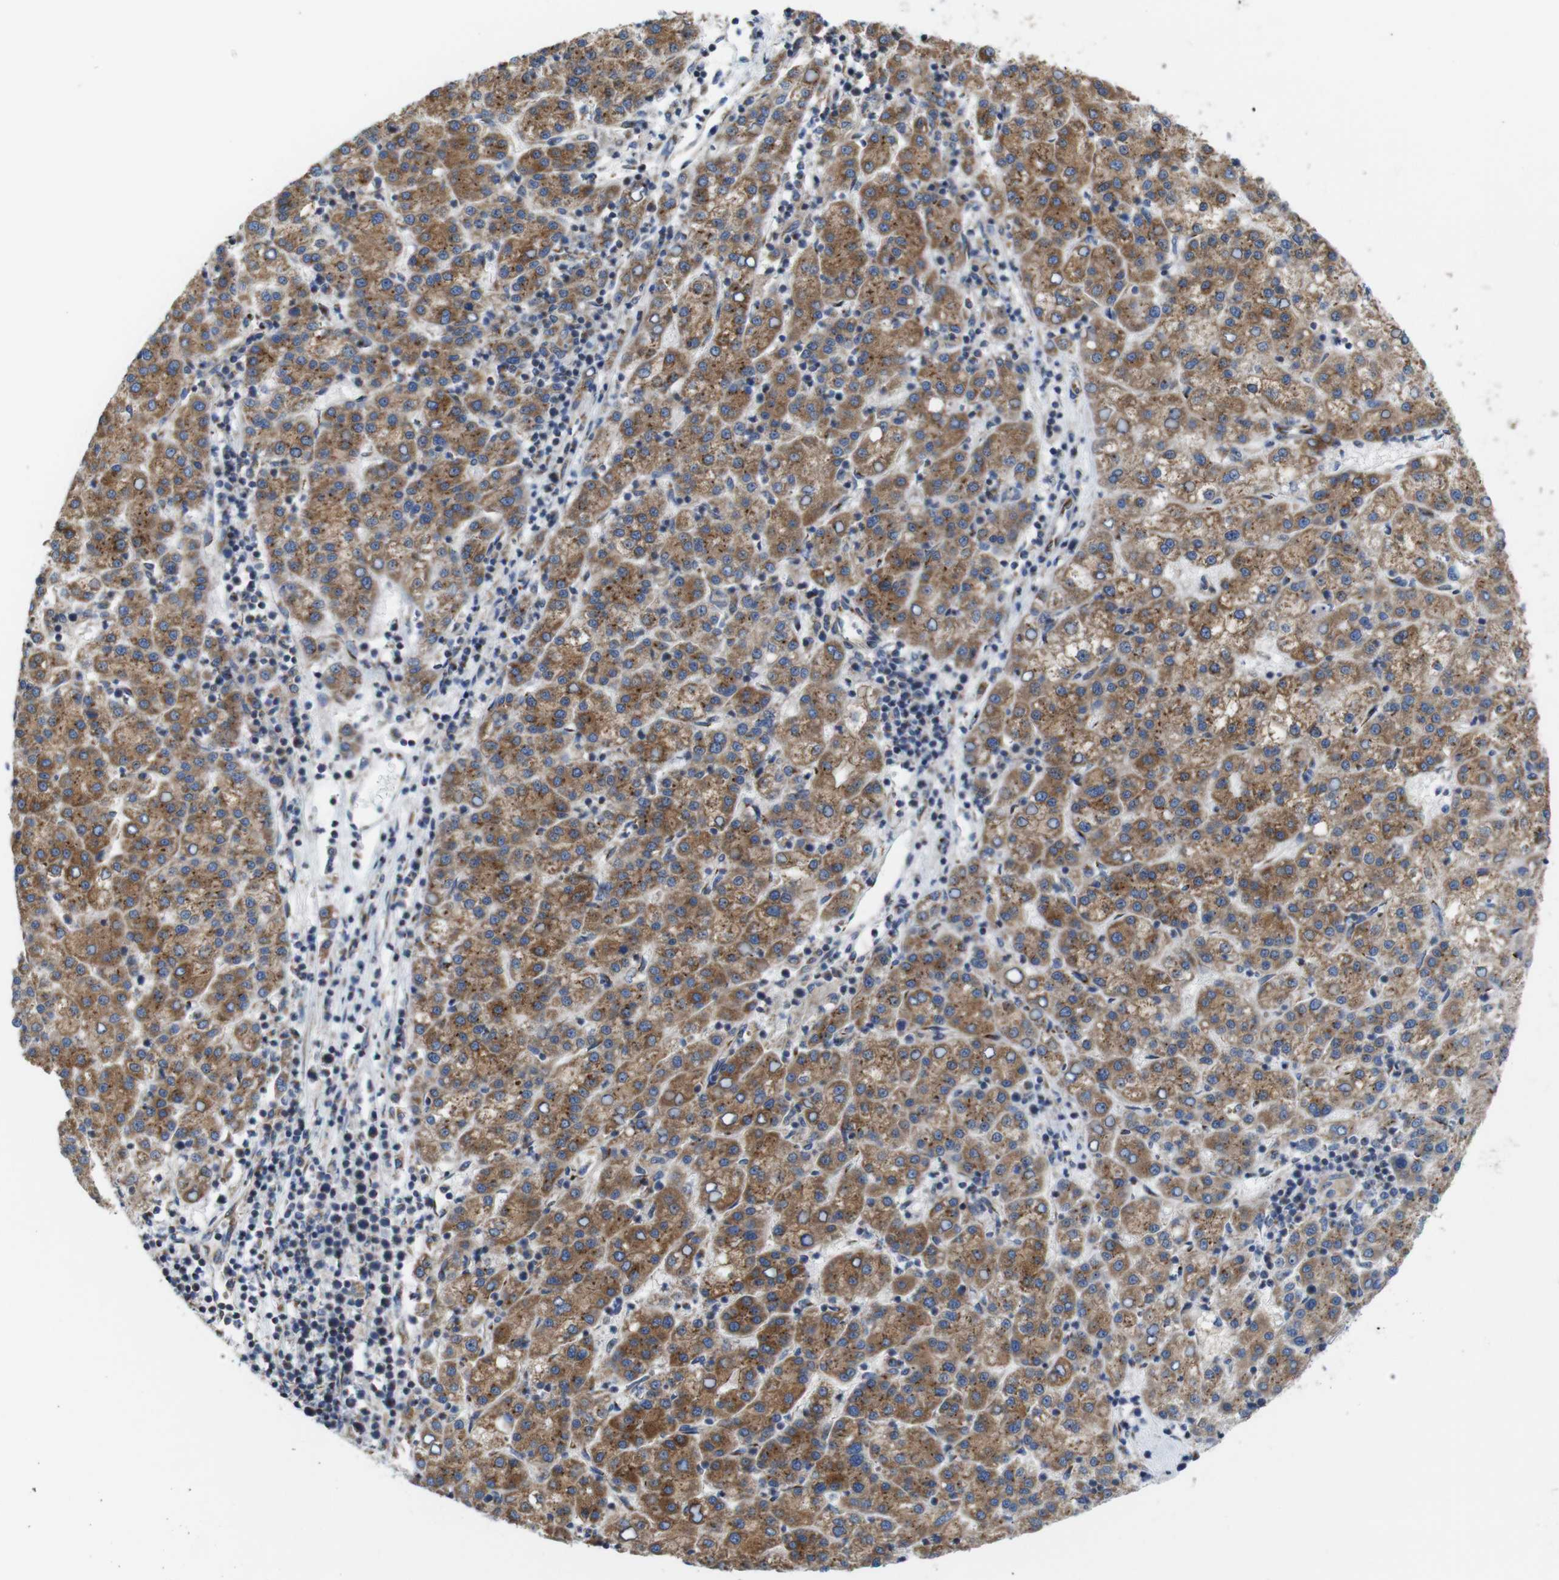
{"staining": {"intensity": "strong", "quantity": ">75%", "location": "cytoplasmic/membranous"}, "tissue": "liver cancer", "cell_type": "Tumor cells", "image_type": "cancer", "snomed": [{"axis": "morphology", "description": "Carcinoma, Hepatocellular, NOS"}, {"axis": "topography", "description": "Liver"}], "caption": "DAB (3,3'-diaminobenzidine) immunohistochemical staining of human liver hepatocellular carcinoma exhibits strong cytoplasmic/membranous protein expression in approximately >75% of tumor cells. The staining was performed using DAB, with brown indicating positive protein expression. Nuclei are stained blue with hematoxylin.", "gene": "EFCAB14", "patient": {"sex": "female", "age": 58}}